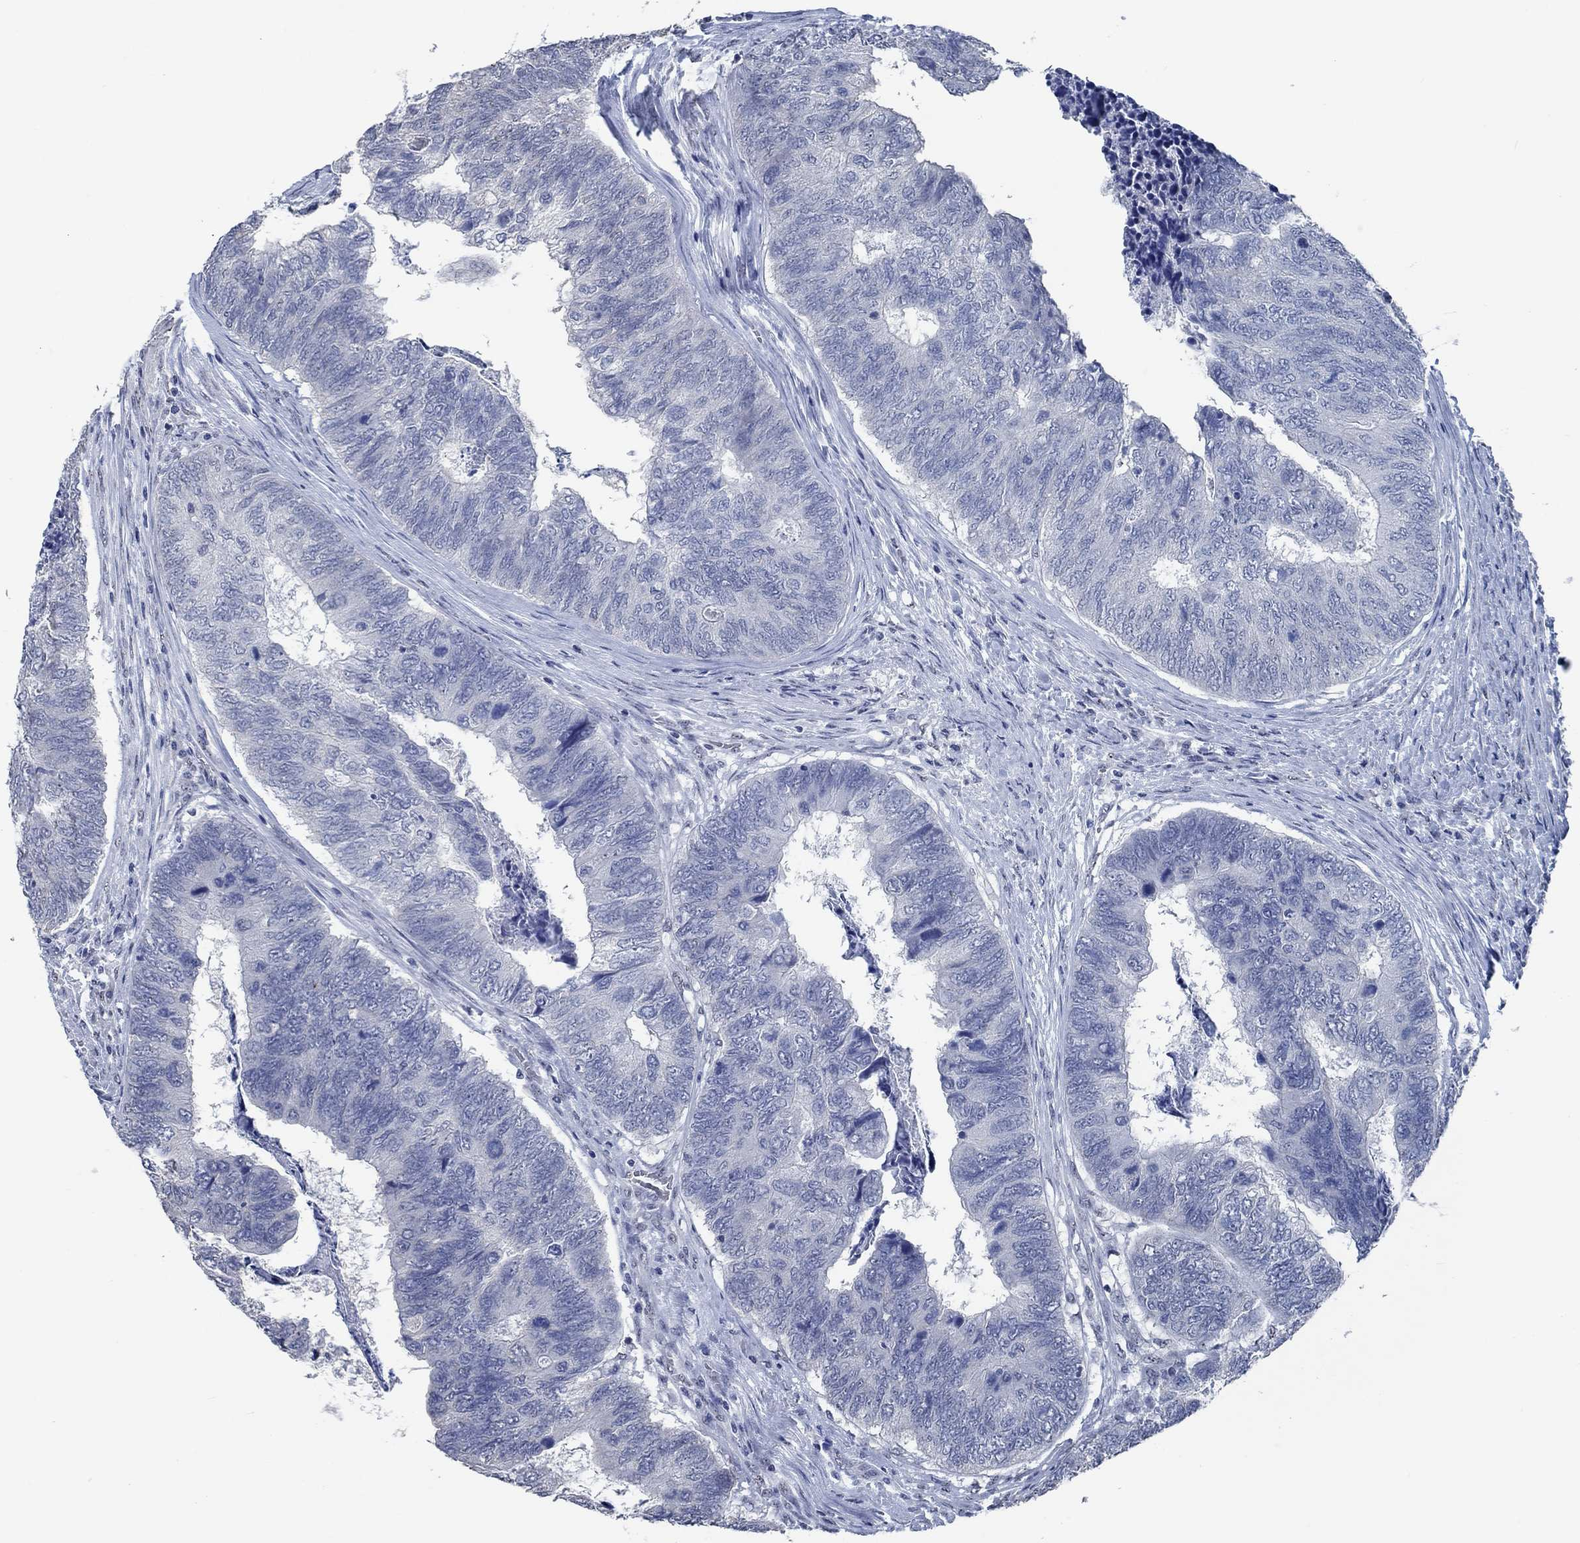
{"staining": {"intensity": "negative", "quantity": "none", "location": "none"}, "tissue": "colorectal cancer", "cell_type": "Tumor cells", "image_type": "cancer", "snomed": [{"axis": "morphology", "description": "Adenocarcinoma, NOS"}, {"axis": "topography", "description": "Colon"}], "caption": "DAB immunohistochemical staining of colorectal cancer (adenocarcinoma) shows no significant expression in tumor cells. Nuclei are stained in blue.", "gene": "OBSCN", "patient": {"sex": "female", "age": 67}}